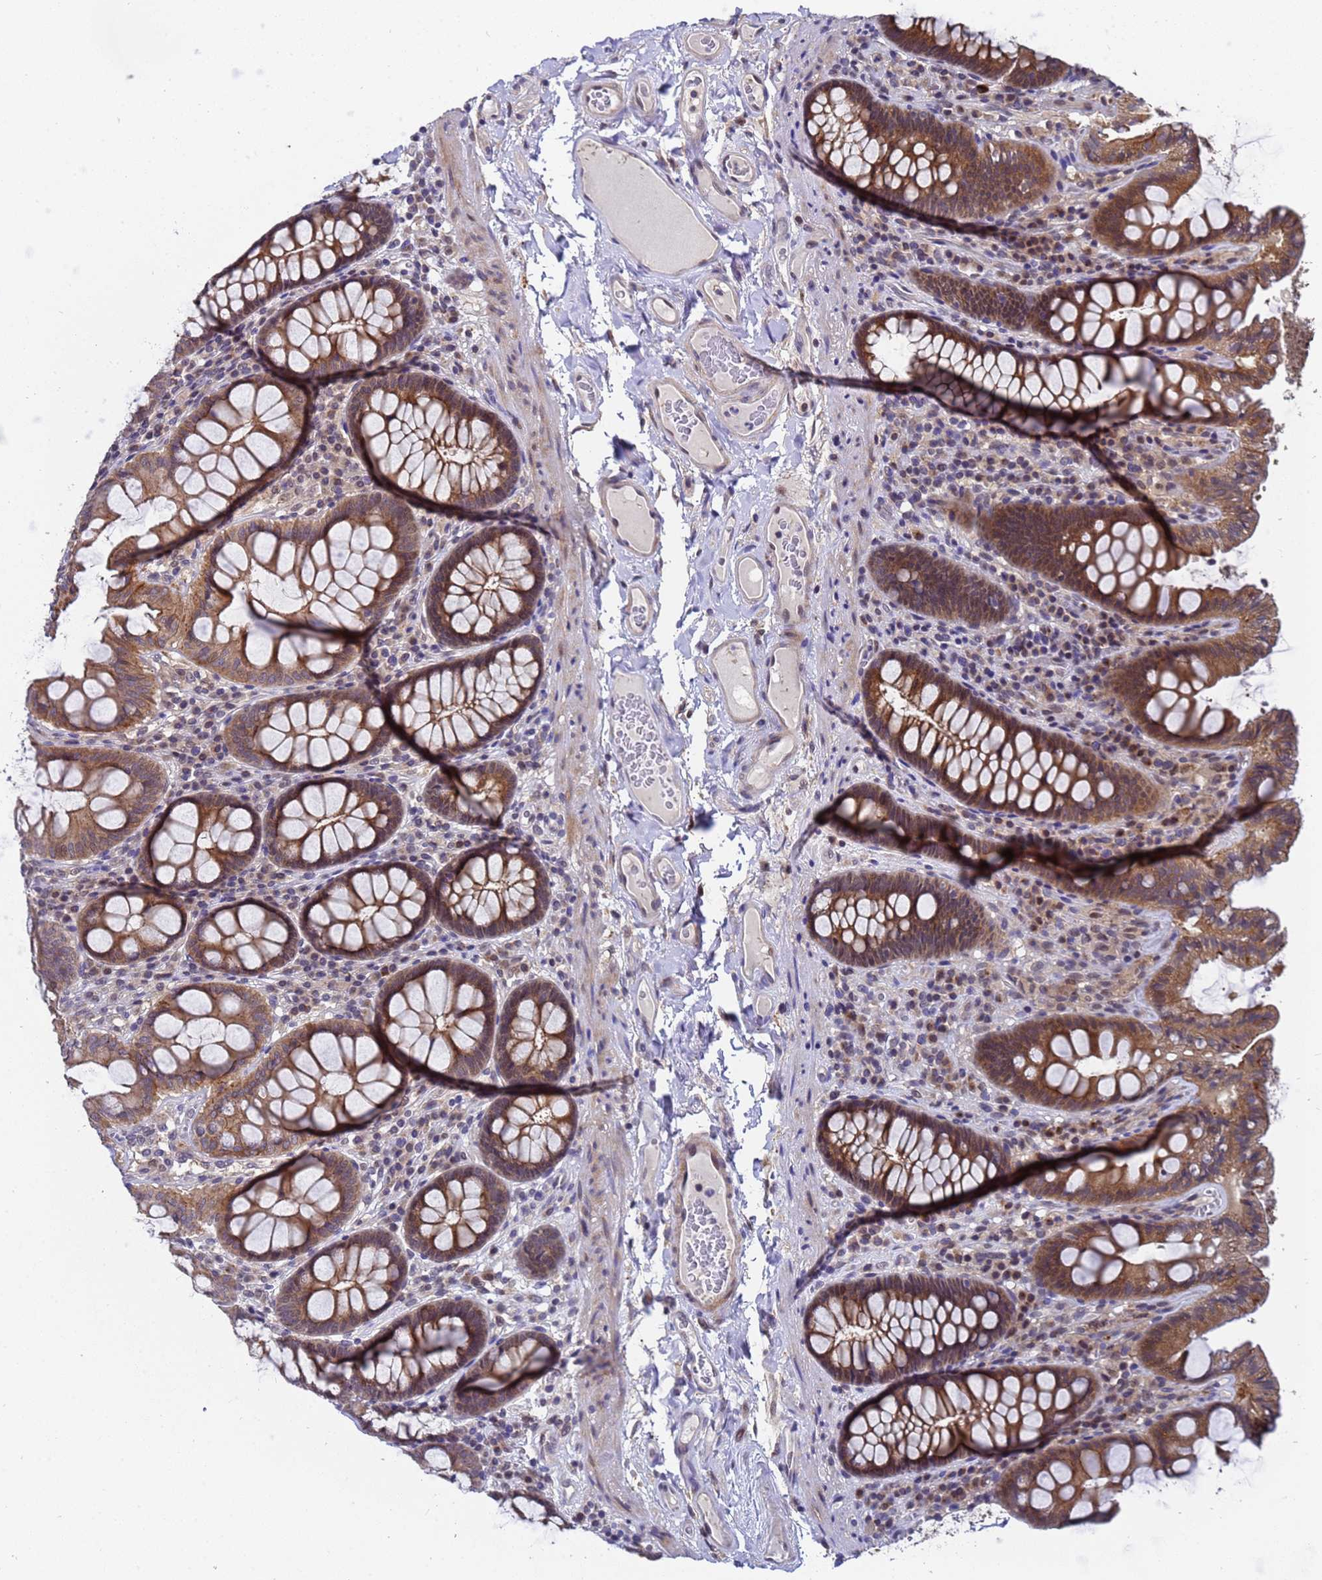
{"staining": {"intensity": "weak", "quantity": ">75%", "location": "cytoplasmic/membranous"}, "tissue": "colon", "cell_type": "Endothelial cells", "image_type": "normal", "snomed": [{"axis": "morphology", "description": "Normal tissue, NOS"}, {"axis": "topography", "description": "Colon"}], "caption": "Colon stained with a protein marker shows weak staining in endothelial cells.", "gene": "ANAPC13", "patient": {"sex": "male", "age": 84}}